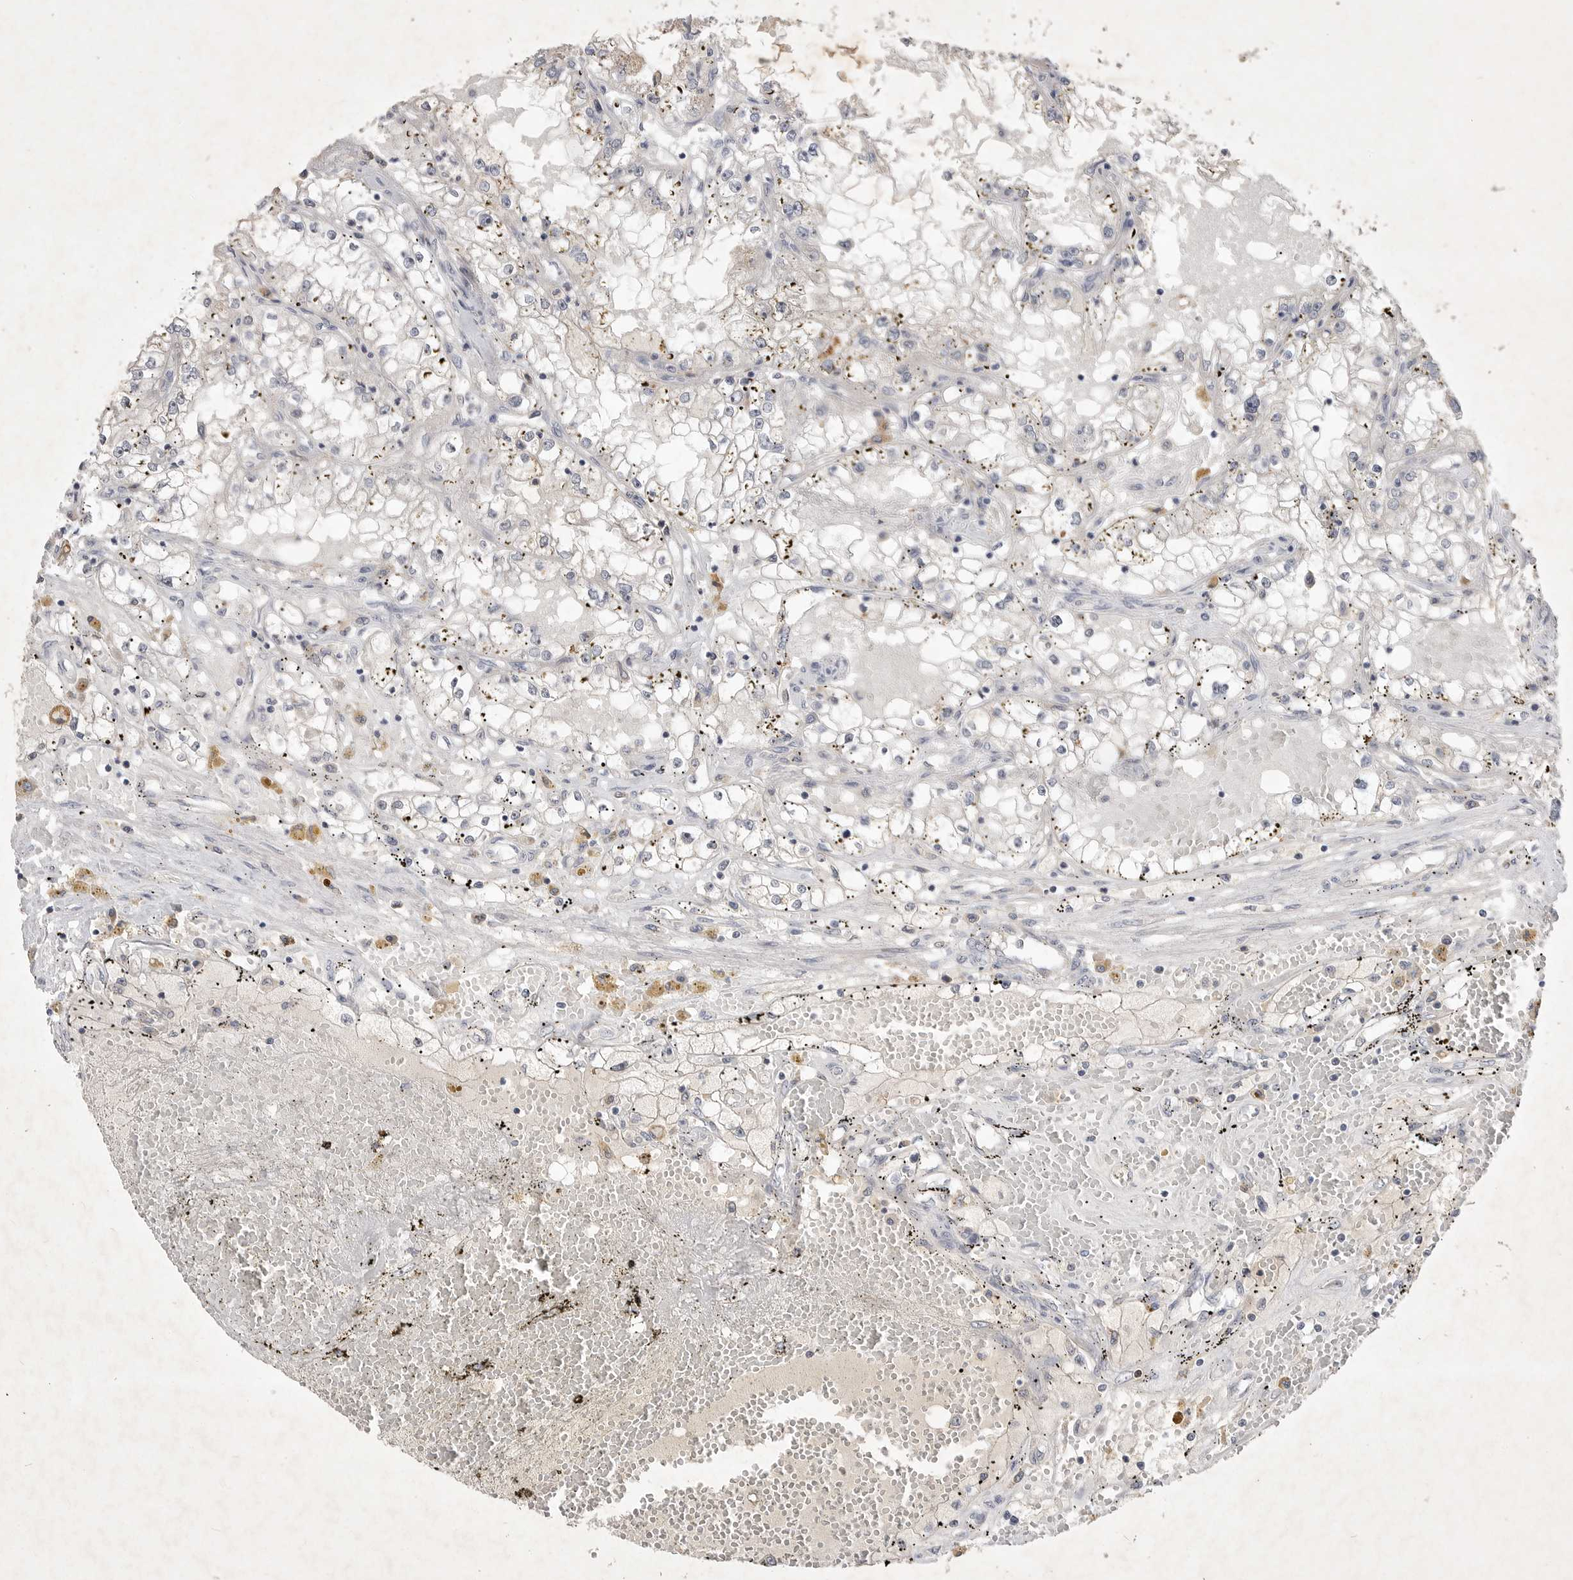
{"staining": {"intensity": "negative", "quantity": "none", "location": "none"}, "tissue": "renal cancer", "cell_type": "Tumor cells", "image_type": "cancer", "snomed": [{"axis": "morphology", "description": "Adenocarcinoma, NOS"}, {"axis": "topography", "description": "Kidney"}], "caption": "Immunohistochemical staining of human renal cancer reveals no significant staining in tumor cells.", "gene": "ITGAD", "patient": {"sex": "male", "age": 56}}